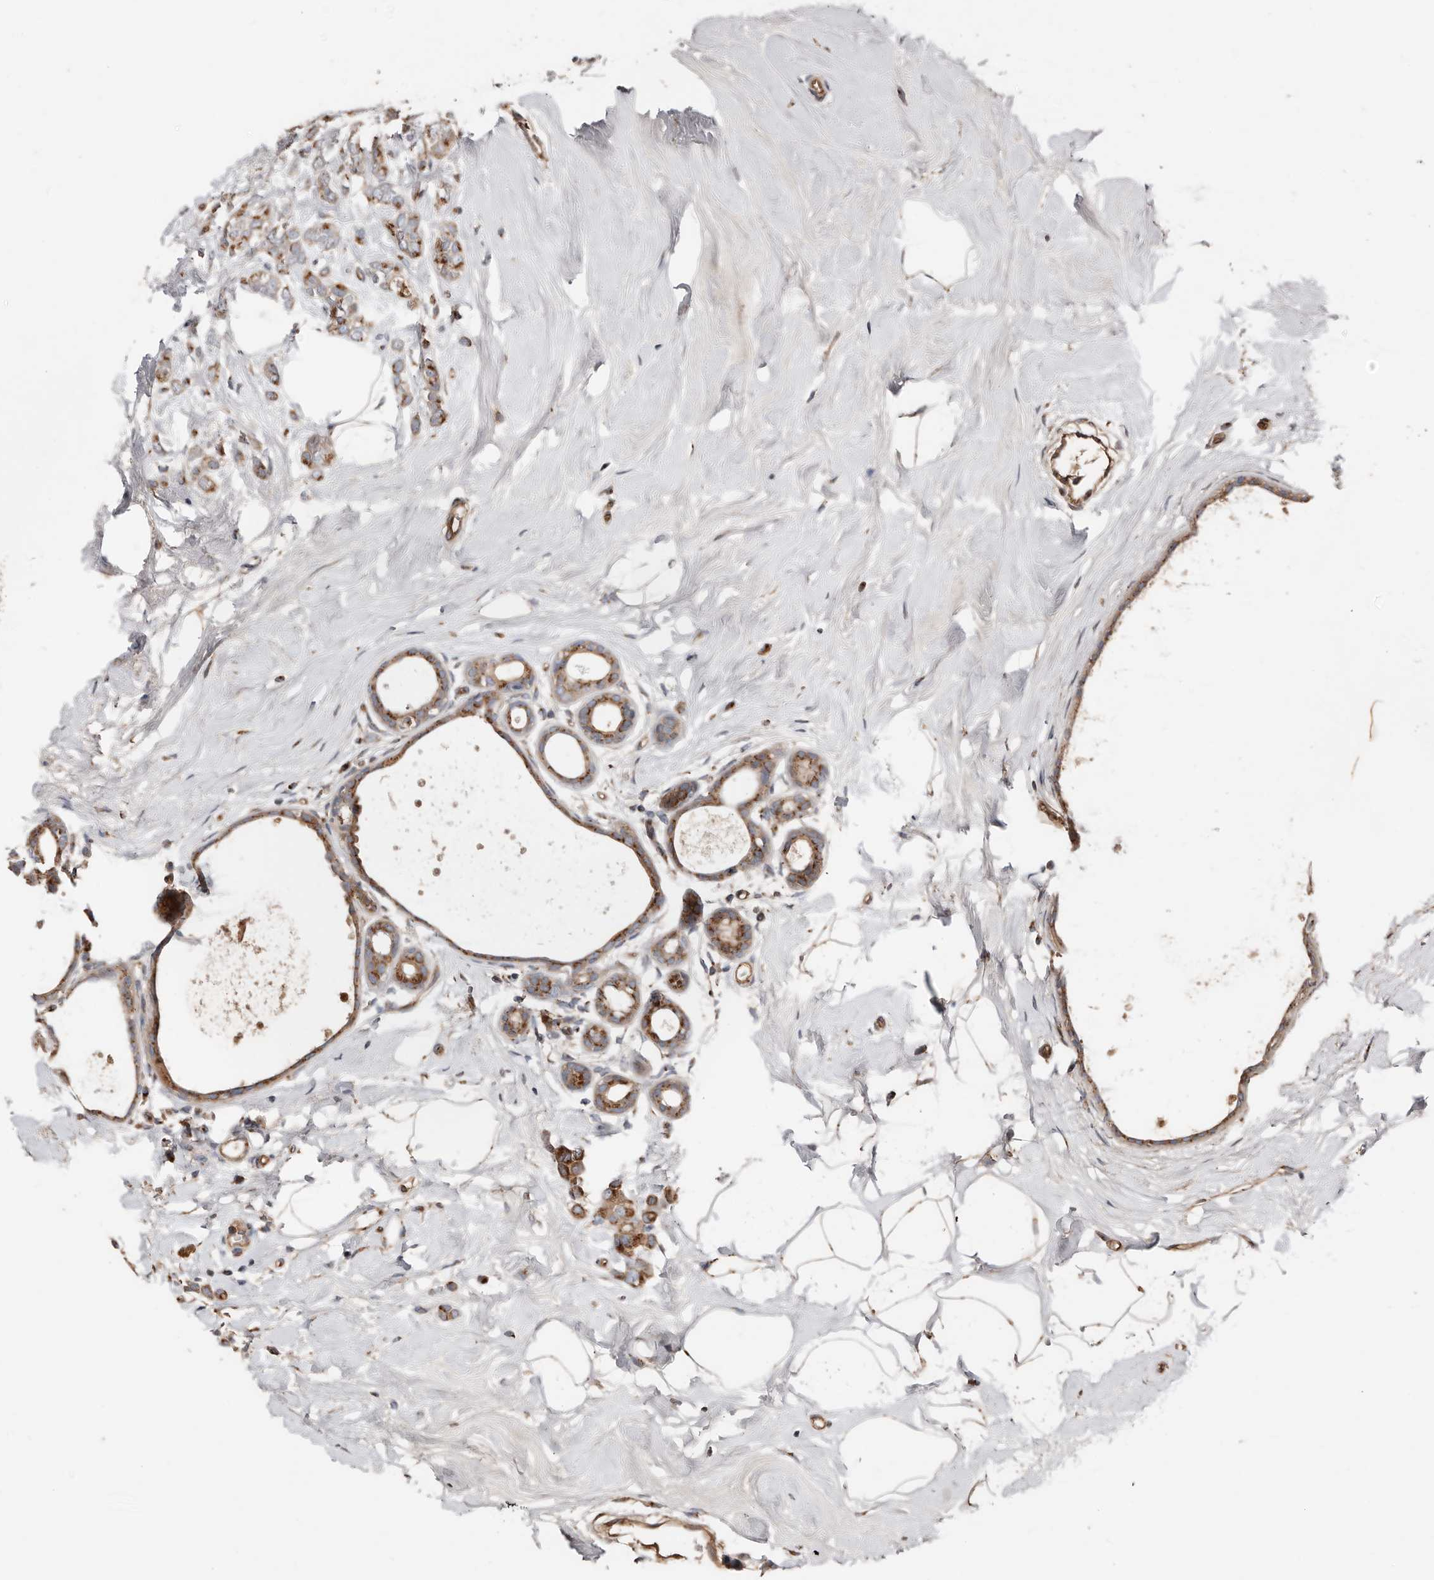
{"staining": {"intensity": "moderate", "quantity": ">75%", "location": "cytoplasmic/membranous"}, "tissue": "breast cancer", "cell_type": "Tumor cells", "image_type": "cancer", "snomed": [{"axis": "morphology", "description": "Lobular carcinoma"}, {"axis": "topography", "description": "Breast"}], "caption": "Breast cancer stained with DAB (3,3'-diaminobenzidine) IHC exhibits medium levels of moderate cytoplasmic/membranous staining in approximately >75% of tumor cells.", "gene": "COG1", "patient": {"sex": "female", "age": 47}}